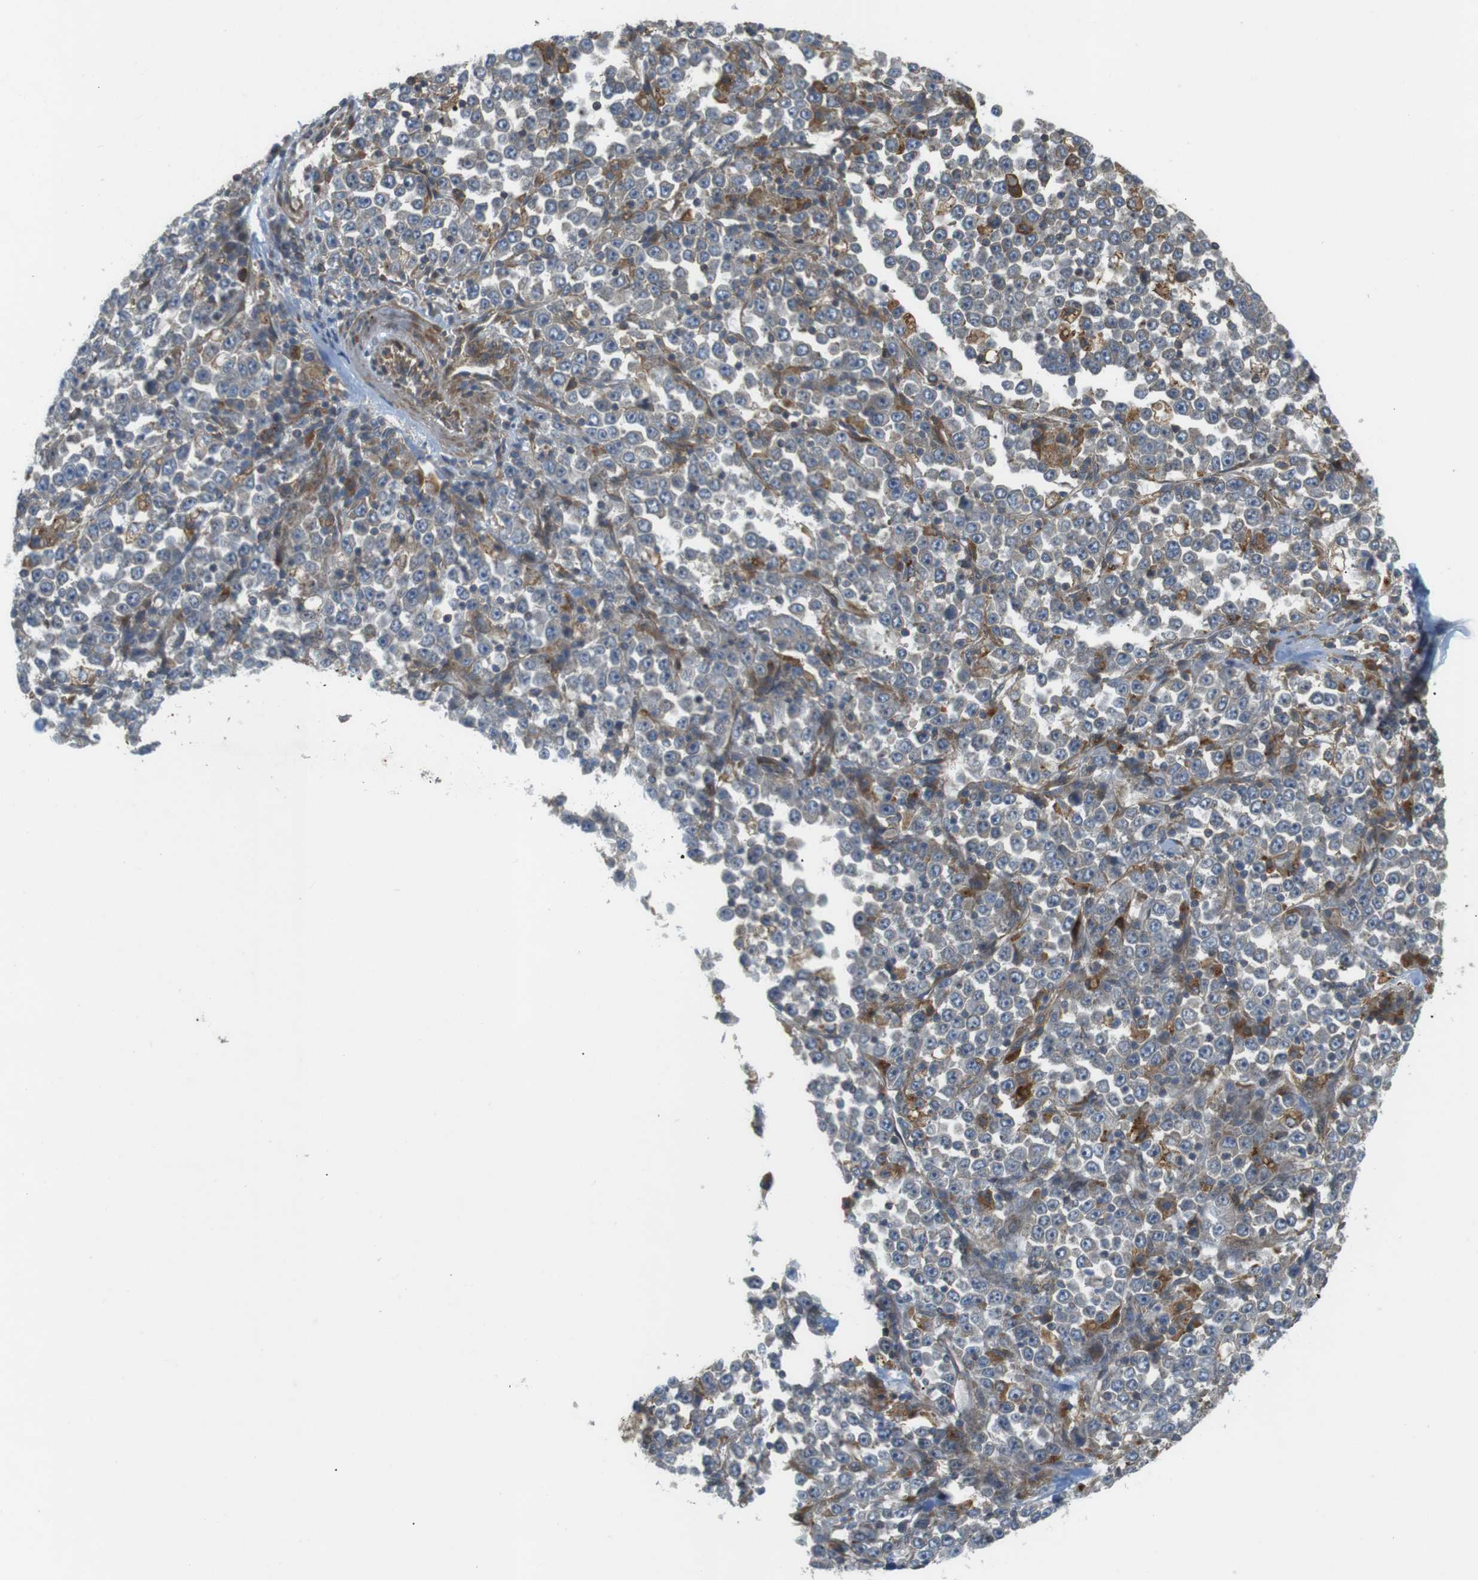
{"staining": {"intensity": "weak", "quantity": "25%-75%", "location": "cytoplasmic/membranous"}, "tissue": "stomach cancer", "cell_type": "Tumor cells", "image_type": "cancer", "snomed": [{"axis": "morphology", "description": "Normal tissue, NOS"}, {"axis": "morphology", "description": "Adenocarcinoma, NOS"}, {"axis": "topography", "description": "Stomach, upper"}, {"axis": "topography", "description": "Stomach"}], "caption": "Immunohistochemistry (IHC) staining of stomach cancer, which displays low levels of weak cytoplasmic/membranous expression in approximately 25%-75% of tumor cells indicating weak cytoplasmic/membranous protein positivity. The staining was performed using DAB (brown) for protein detection and nuclei were counterstained in hematoxylin (blue).", "gene": "KANK2", "patient": {"sex": "male", "age": 59}}